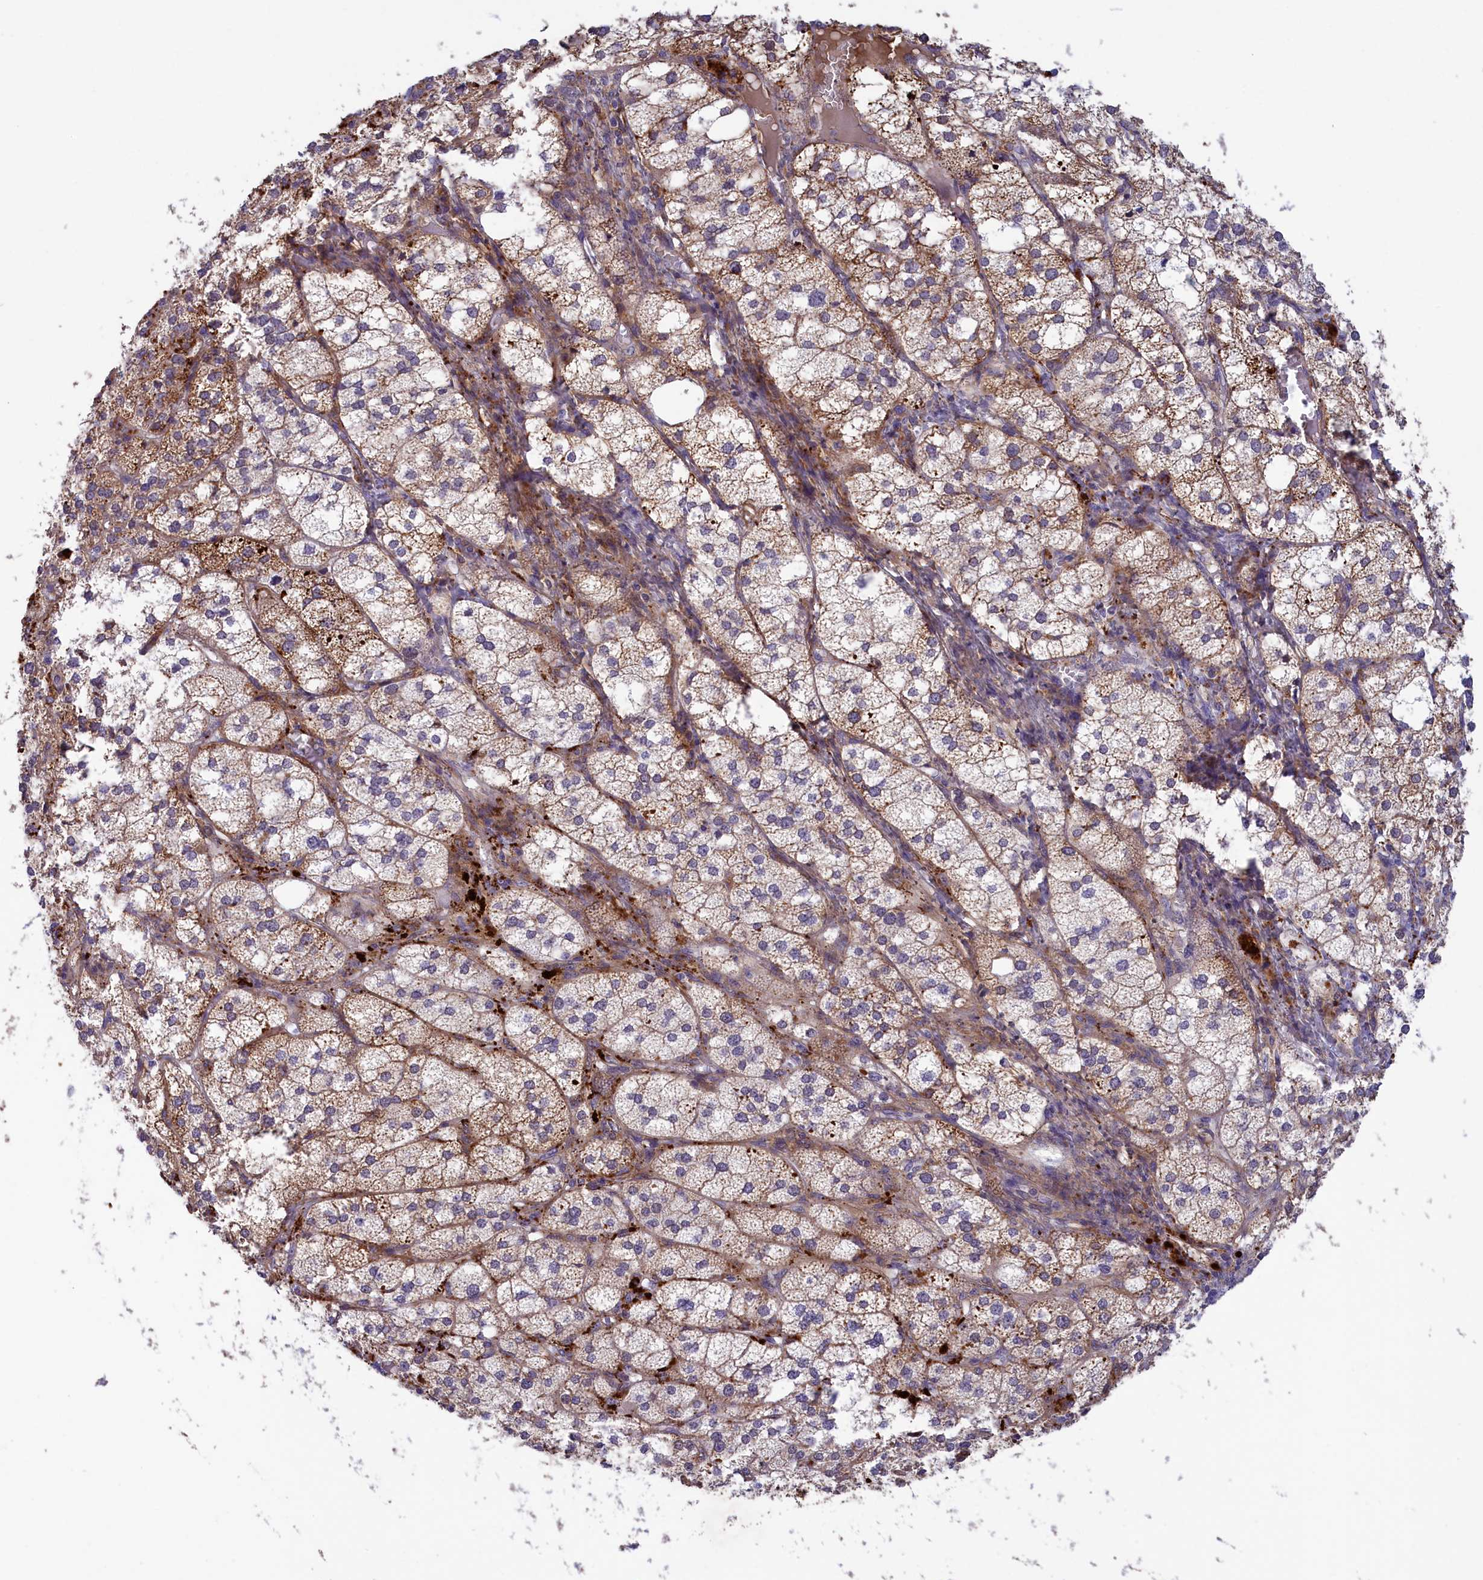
{"staining": {"intensity": "strong", "quantity": "25%-75%", "location": "cytoplasmic/membranous"}, "tissue": "adrenal gland", "cell_type": "Glandular cells", "image_type": "normal", "snomed": [{"axis": "morphology", "description": "Normal tissue, NOS"}, {"axis": "topography", "description": "Adrenal gland"}], "caption": "Immunohistochemistry (DAB) staining of normal human adrenal gland demonstrates strong cytoplasmic/membranous protein expression in about 25%-75% of glandular cells. The staining is performed using DAB brown chromogen to label protein expression. The nuclei are counter-stained blue using hematoxylin.", "gene": "STYX", "patient": {"sex": "female", "age": 61}}